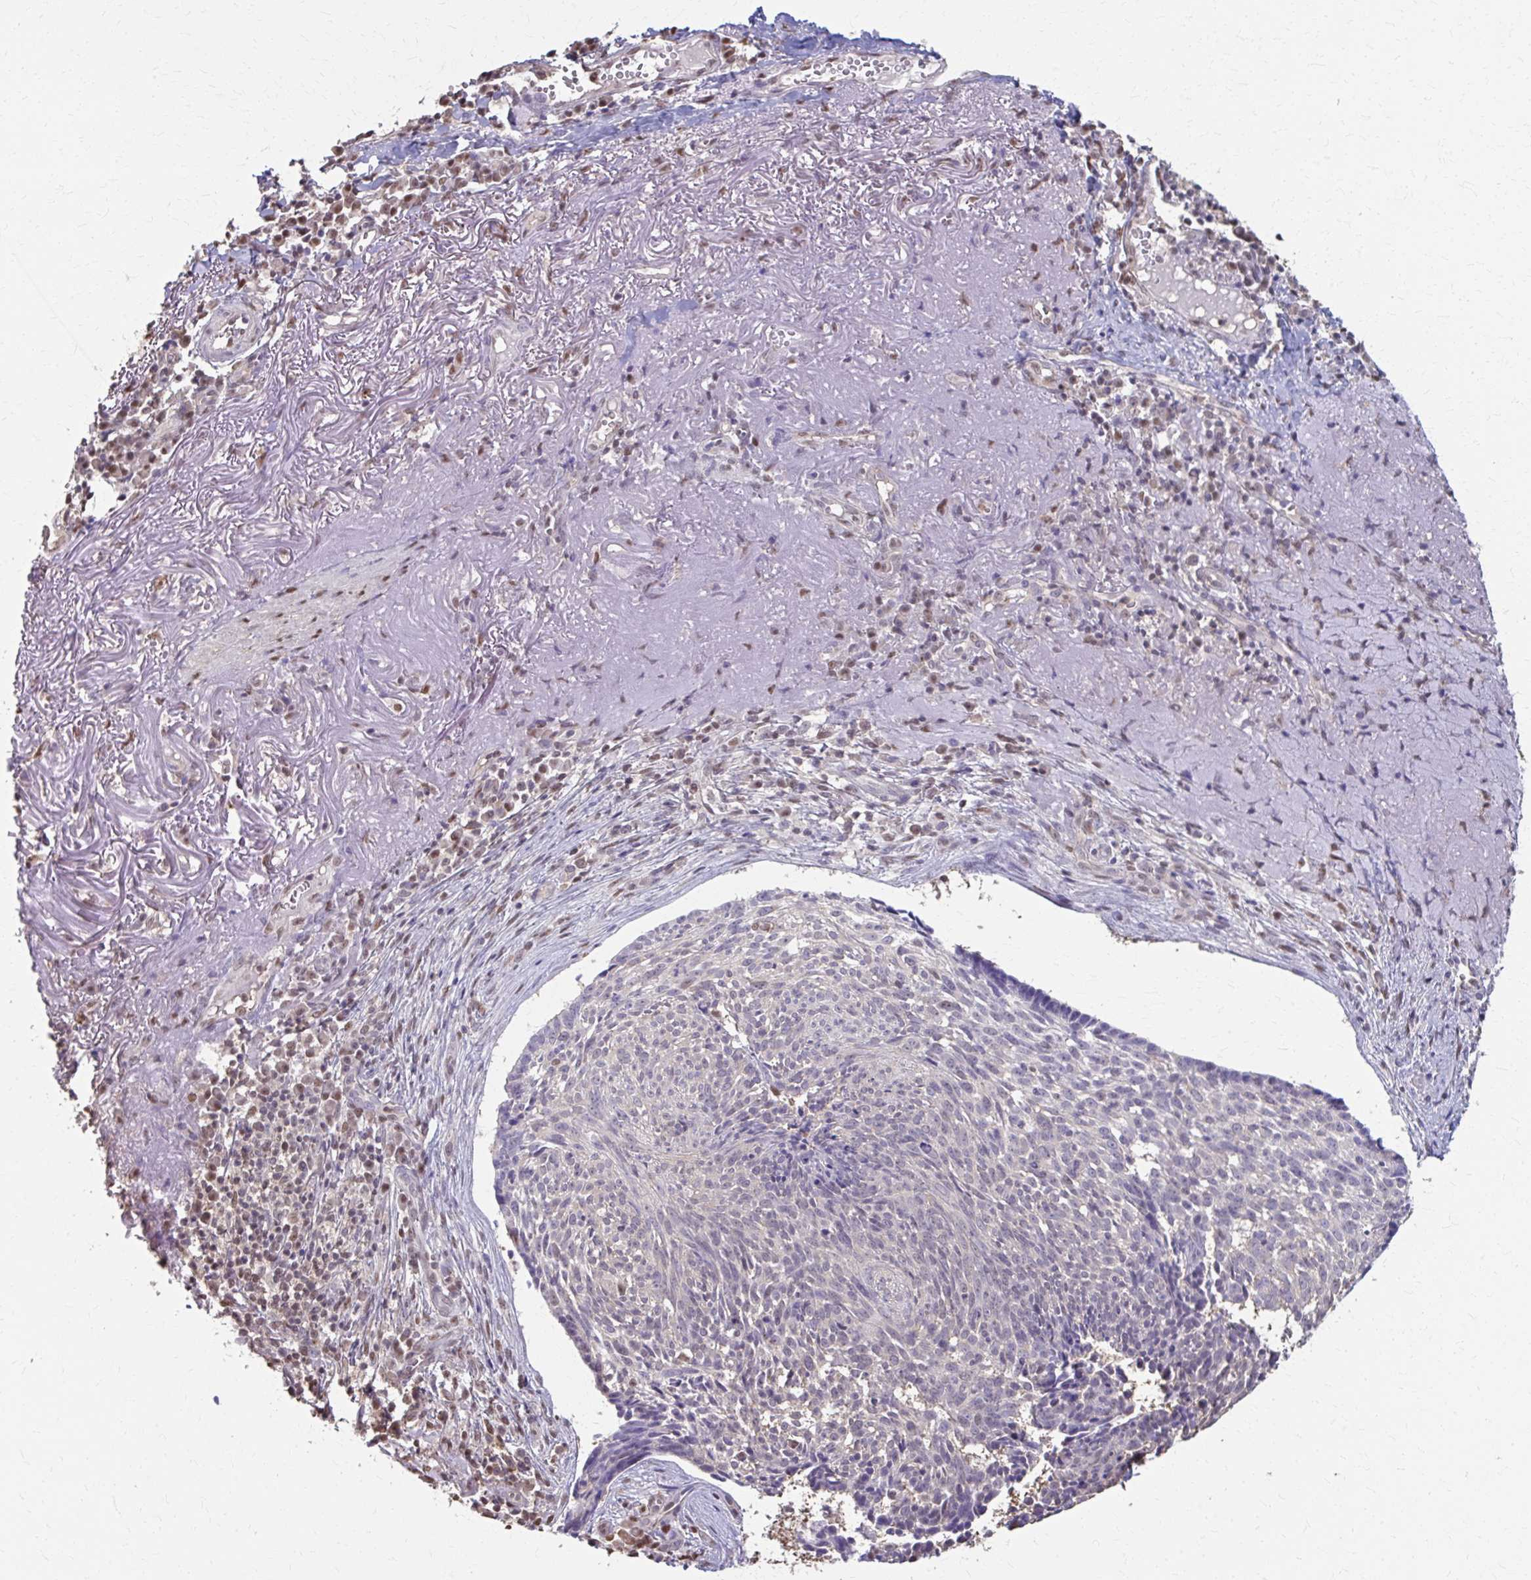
{"staining": {"intensity": "negative", "quantity": "none", "location": "none"}, "tissue": "skin cancer", "cell_type": "Tumor cells", "image_type": "cancer", "snomed": [{"axis": "morphology", "description": "Basal cell carcinoma"}, {"axis": "topography", "description": "Skin"}, {"axis": "topography", "description": "Skin of face"}], "caption": "Immunohistochemistry of human skin cancer shows no staining in tumor cells.", "gene": "ING4", "patient": {"sex": "female", "age": 95}}